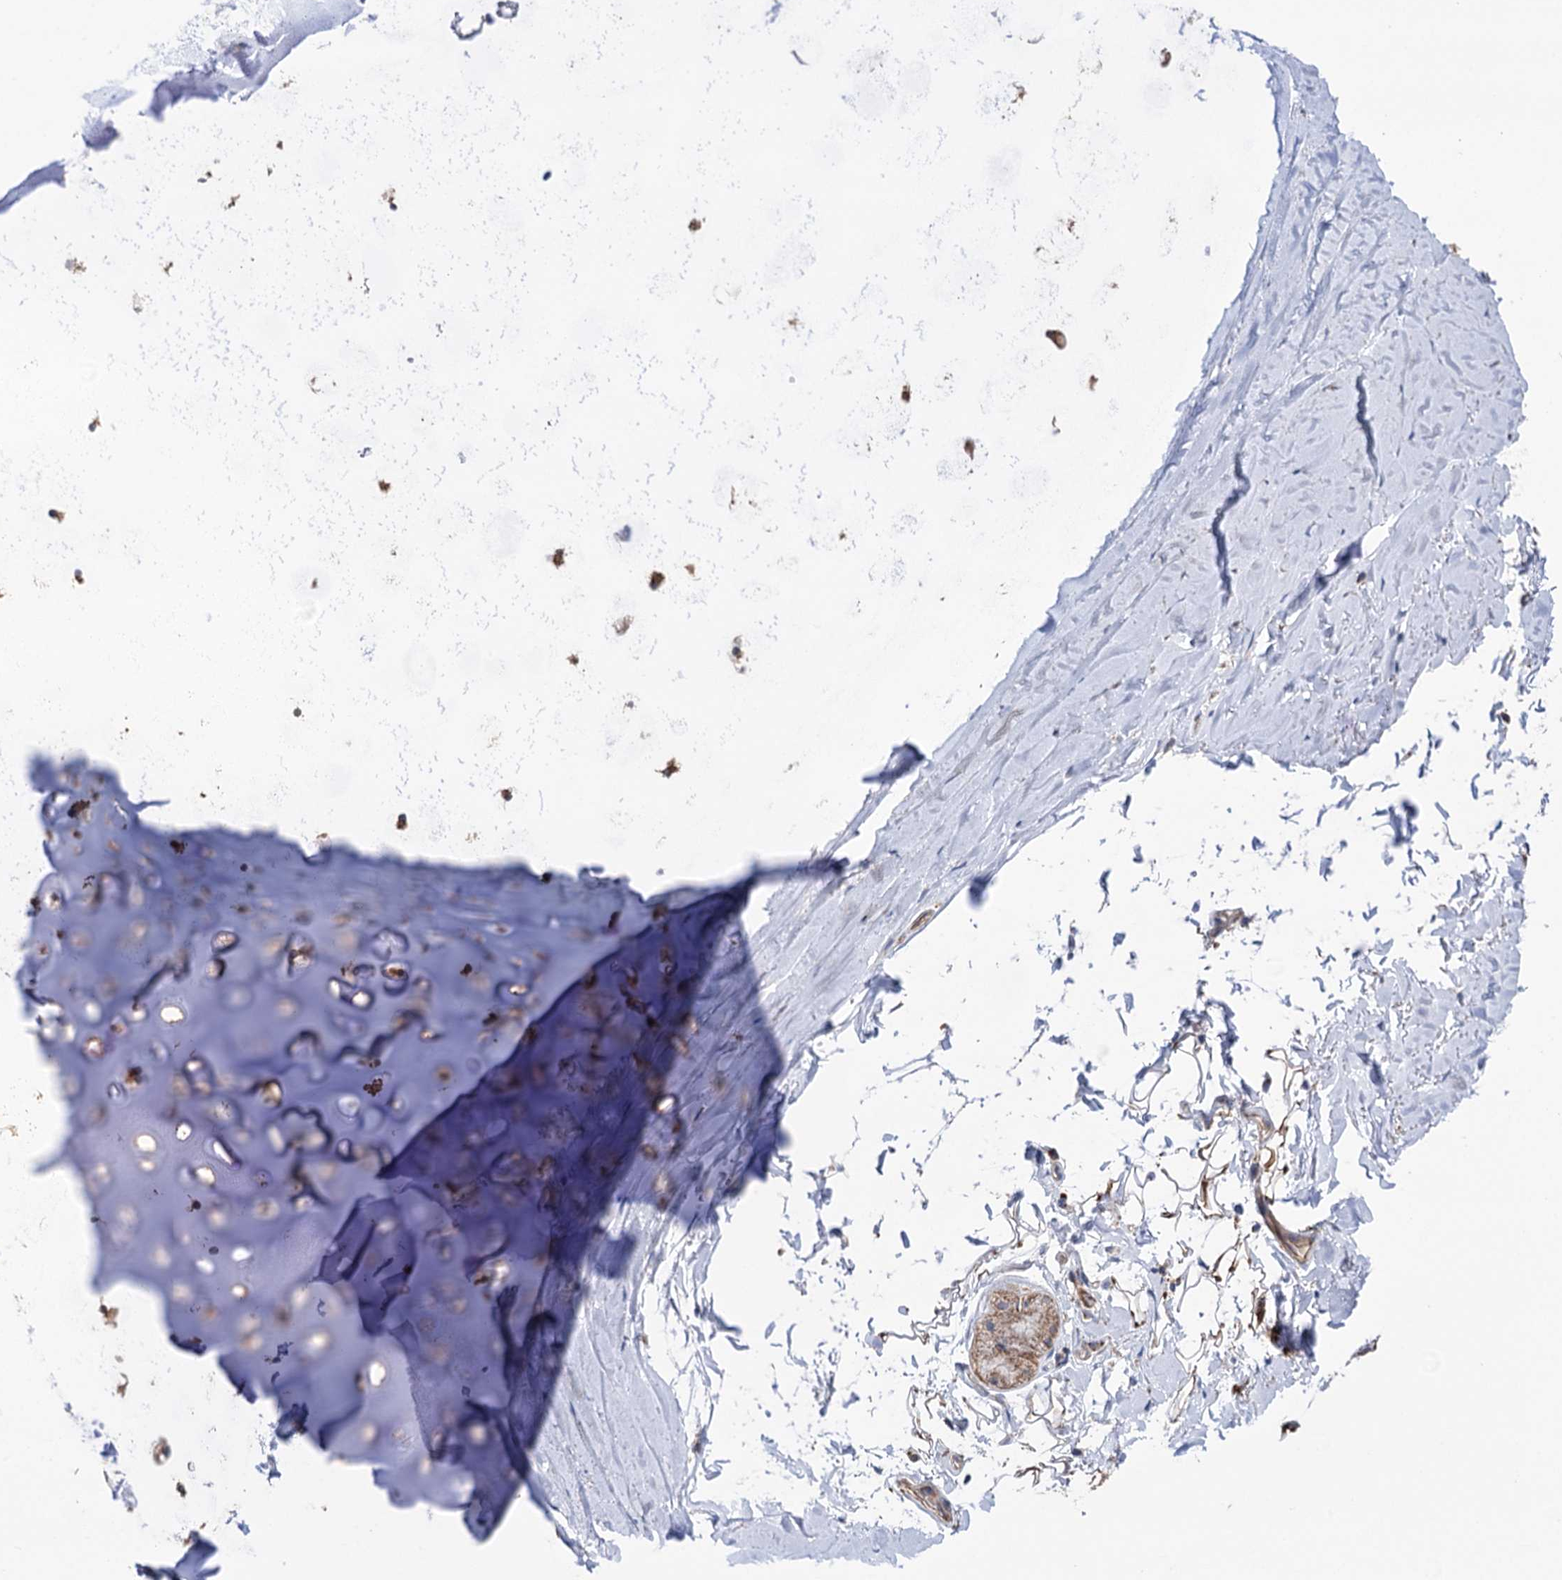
{"staining": {"intensity": "moderate", "quantity": ">75%", "location": "cytoplasmic/membranous"}, "tissue": "adipose tissue", "cell_type": "Adipocytes", "image_type": "normal", "snomed": [{"axis": "morphology", "description": "Normal tissue, NOS"}, {"axis": "topography", "description": "Lymph node"}, {"axis": "topography", "description": "Bronchus"}], "caption": "IHC photomicrograph of benign adipose tissue: adipose tissue stained using immunohistochemistry (IHC) exhibits medium levels of moderate protein expression localized specifically in the cytoplasmic/membranous of adipocytes, appearing as a cytoplasmic/membranous brown color.", "gene": "SUCLA2", "patient": {"sex": "male", "age": 63}}